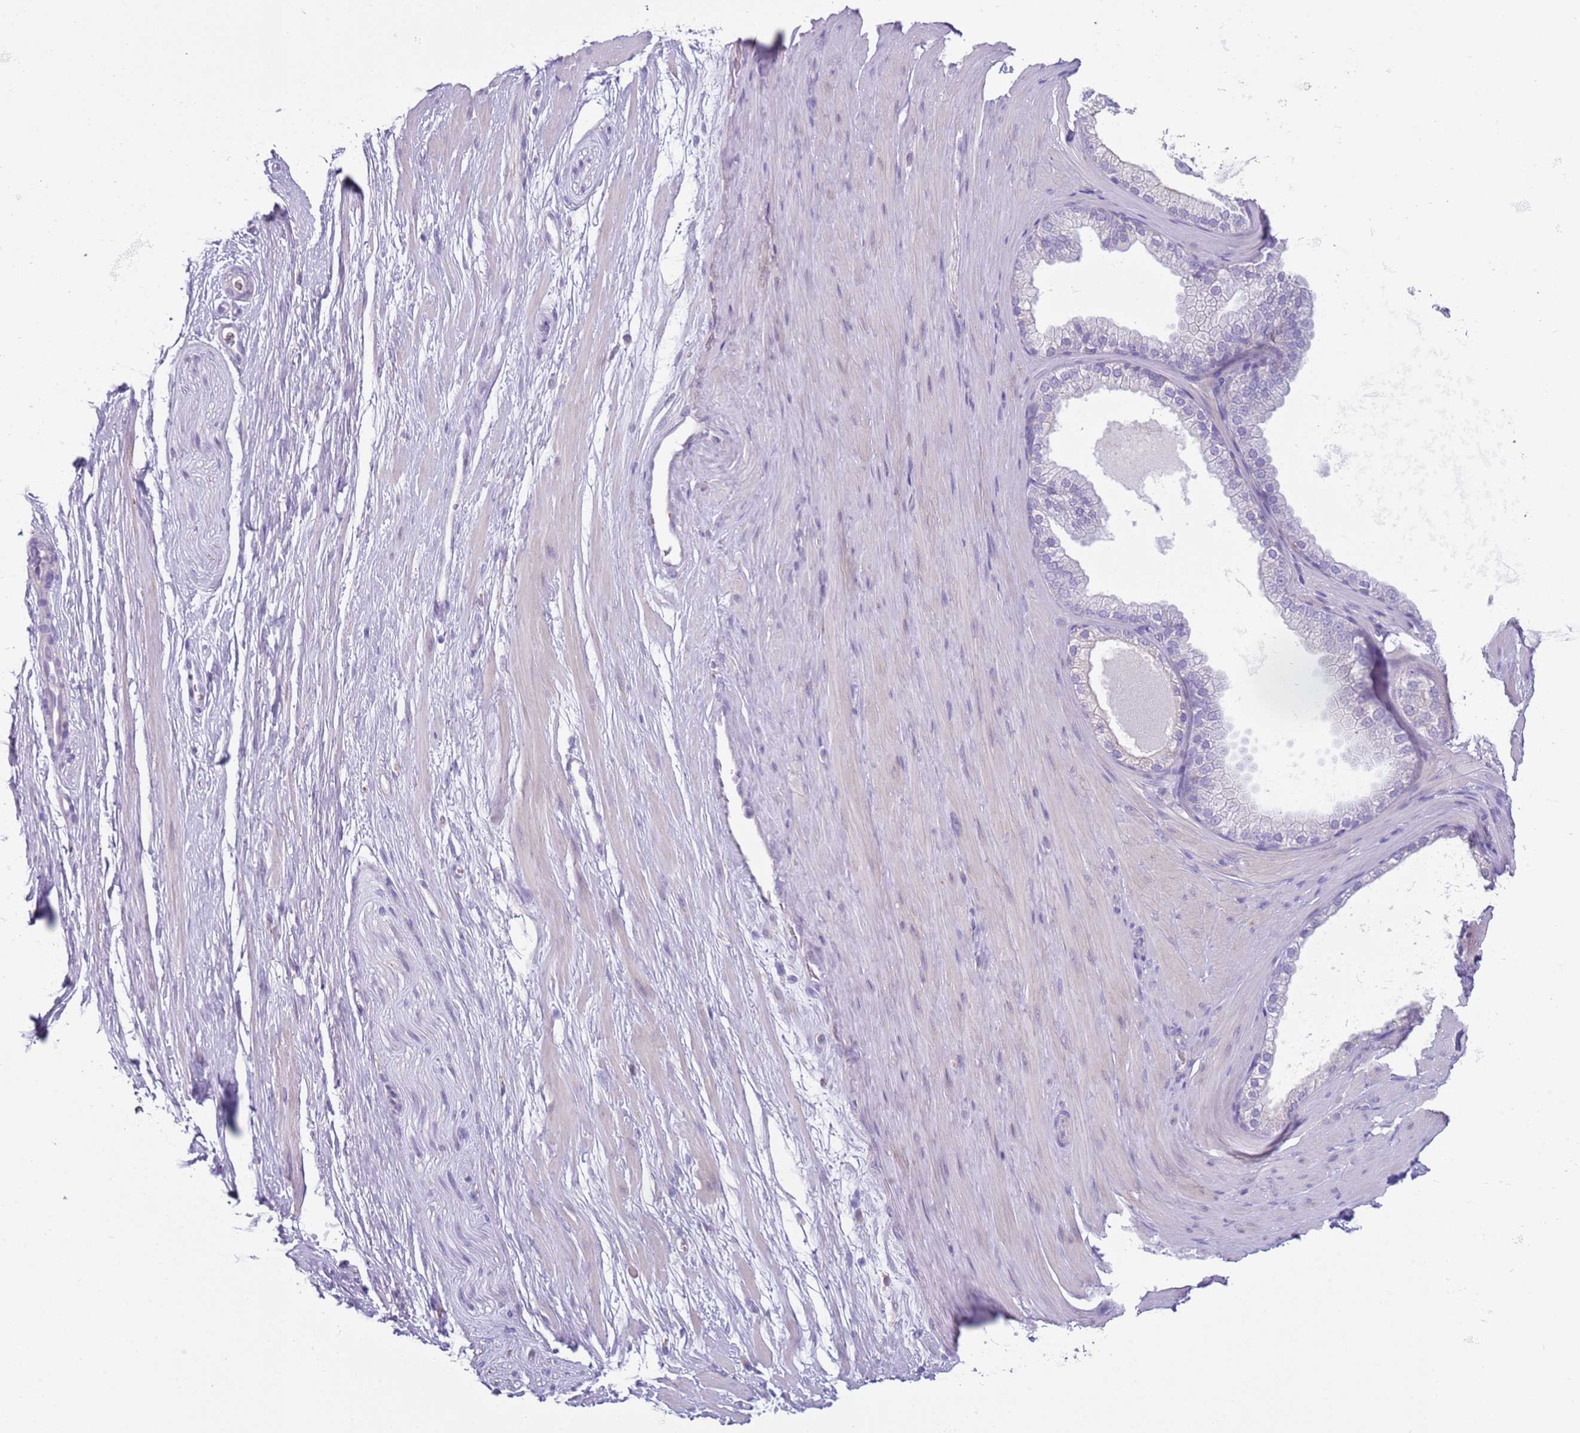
{"staining": {"intensity": "negative", "quantity": "none", "location": "none"}, "tissue": "adipose tissue", "cell_type": "Adipocytes", "image_type": "normal", "snomed": [{"axis": "morphology", "description": "Normal tissue, NOS"}, {"axis": "morphology", "description": "Adenocarcinoma, Low grade"}, {"axis": "topography", "description": "Prostate"}, {"axis": "topography", "description": "Peripheral nerve tissue"}], "caption": "Unremarkable adipose tissue was stained to show a protein in brown. There is no significant positivity in adipocytes. (Brightfield microscopy of DAB (3,3'-diaminobenzidine) immunohistochemistry (IHC) at high magnification).", "gene": "OAF", "patient": {"sex": "male", "age": 63}}